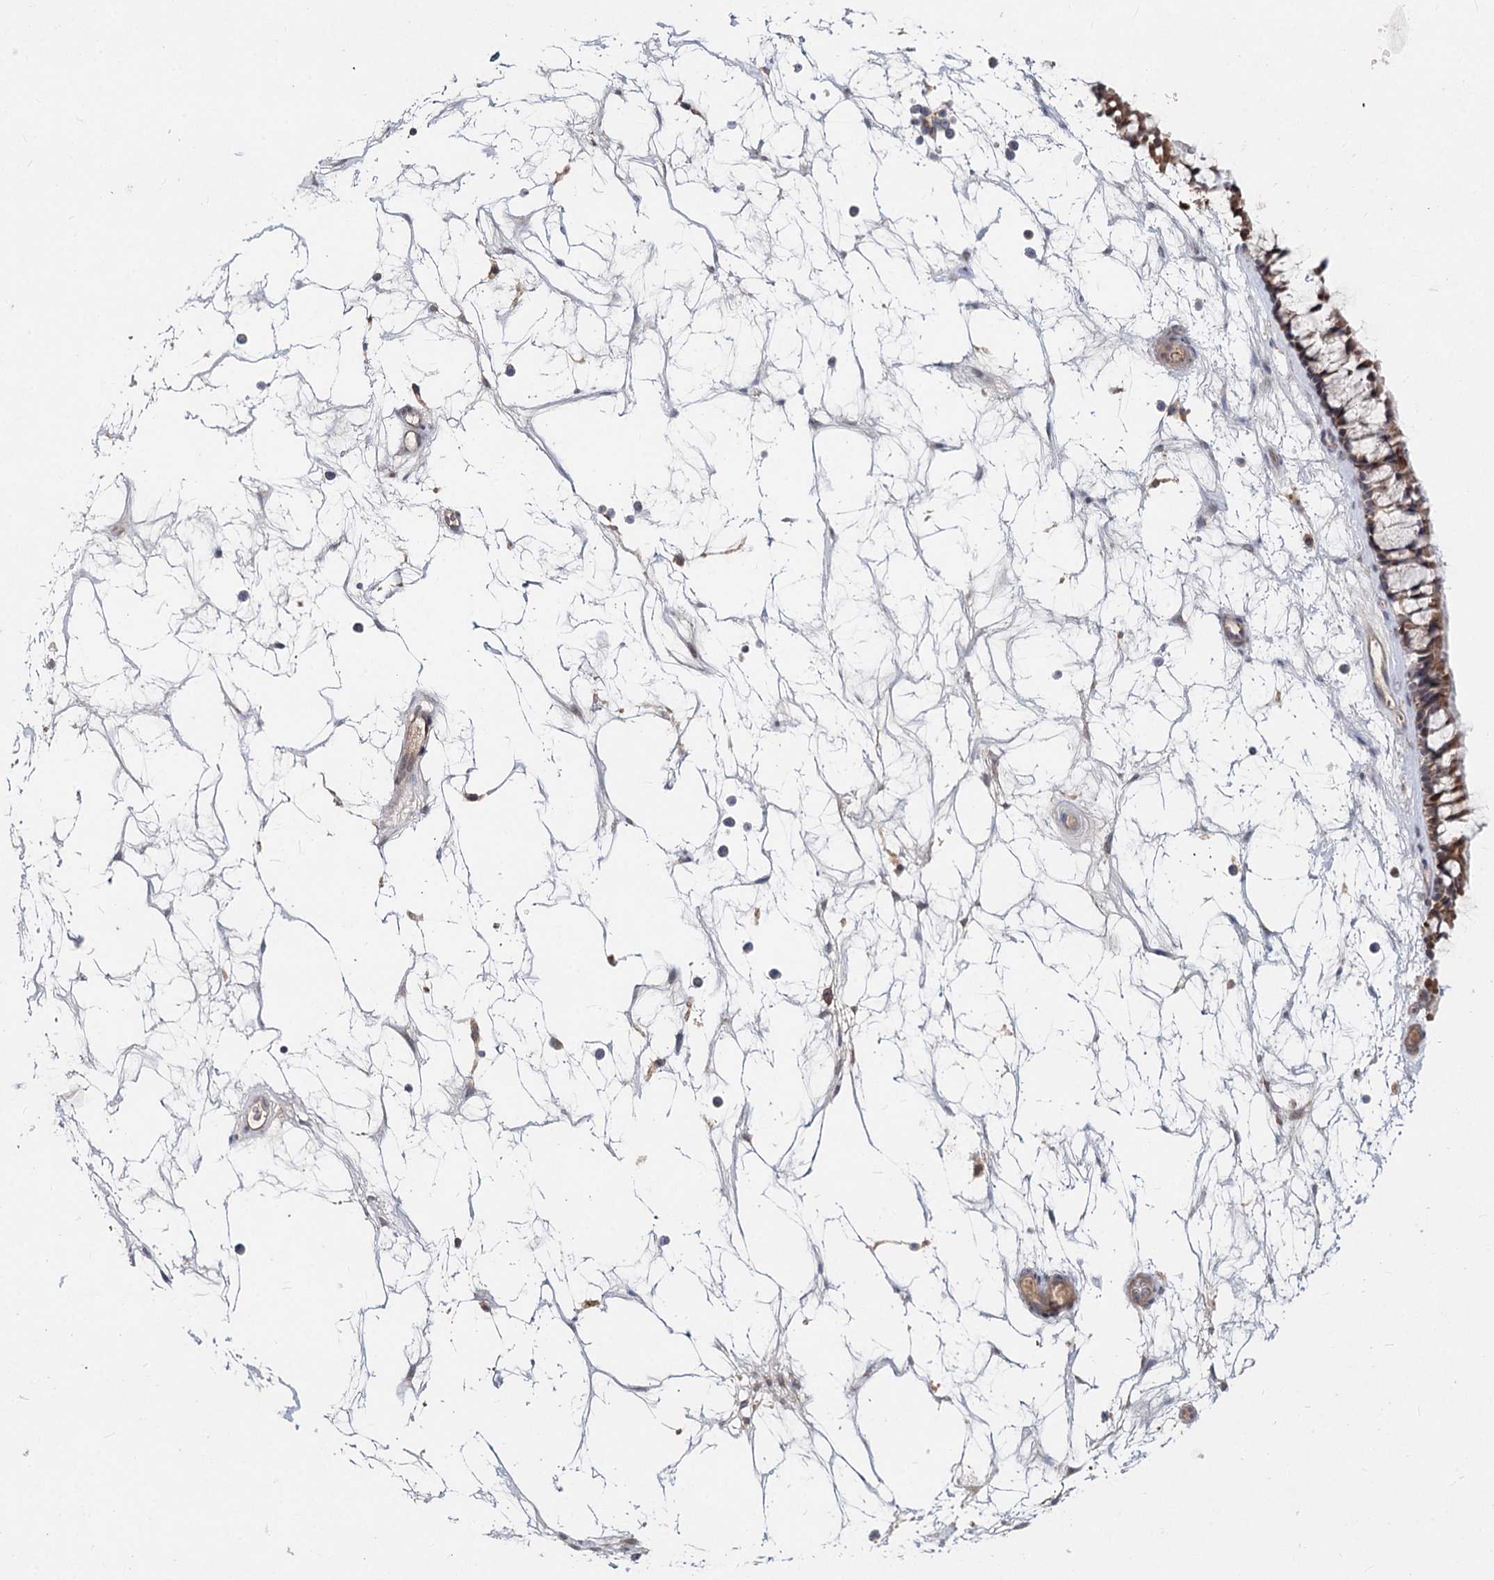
{"staining": {"intensity": "moderate", "quantity": ">75%", "location": "cytoplasmic/membranous"}, "tissue": "nasopharynx", "cell_type": "Respiratory epithelial cells", "image_type": "normal", "snomed": [{"axis": "morphology", "description": "Normal tissue, NOS"}, {"axis": "topography", "description": "Nasopharynx"}], "caption": "Normal nasopharynx reveals moderate cytoplasmic/membranous positivity in about >75% of respiratory epithelial cells, visualized by immunohistochemistry. (DAB IHC with brightfield microscopy, high magnification).", "gene": "AP3B1", "patient": {"sex": "male", "age": 64}}